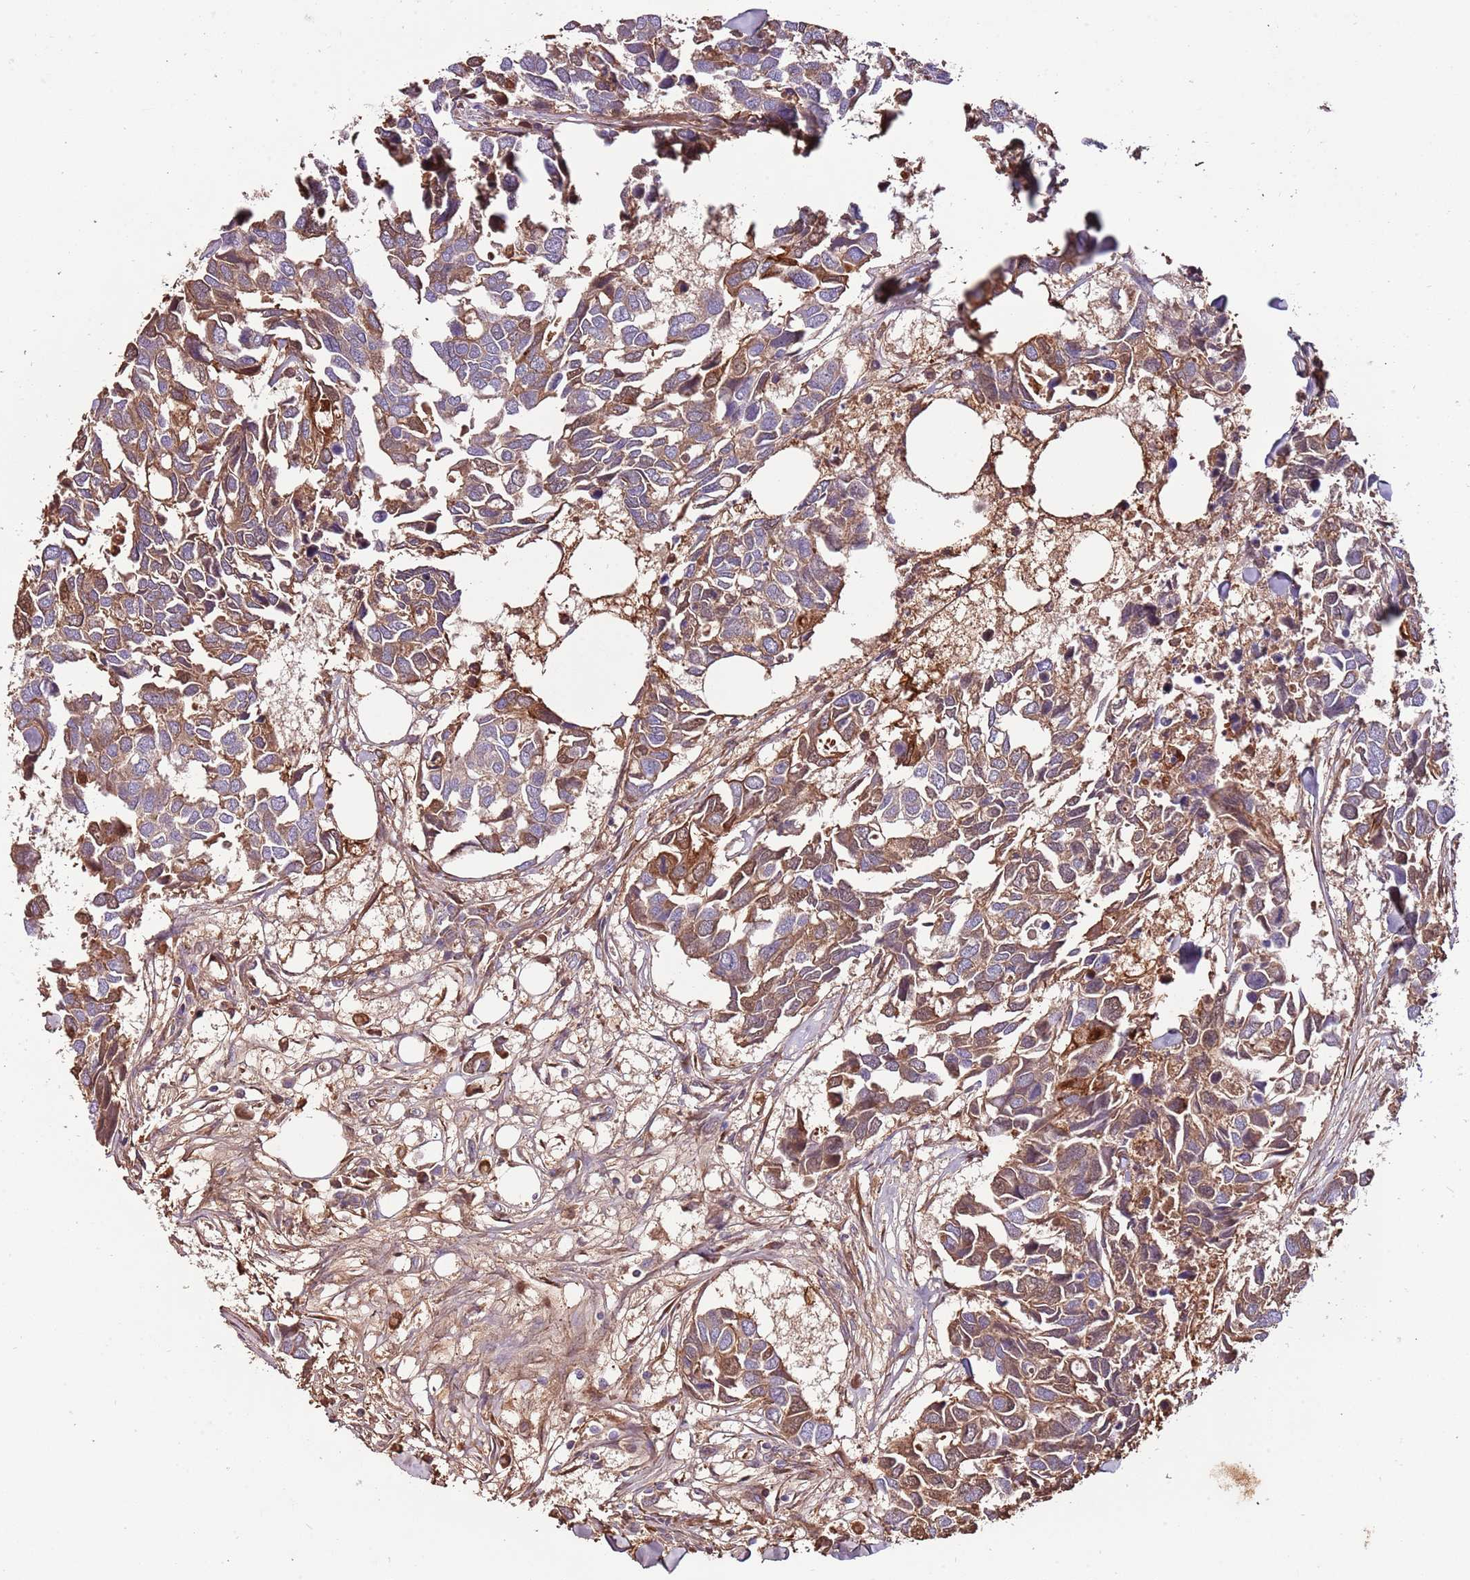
{"staining": {"intensity": "moderate", "quantity": ">75%", "location": "cytoplasmic/membranous"}, "tissue": "breast cancer", "cell_type": "Tumor cells", "image_type": "cancer", "snomed": [{"axis": "morphology", "description": "Duct carcinoma"}, {"axis": "topography", "description": "Breast"}], "caption": "This micrograph demonstrates breast infiltrating ductal carcinoma stained with immunohistochemistry to label a protein in brown. The cytoplasmic/membranous of tumor cells show moderate positivity for the protein. Nuclei are counter-stained blue.", "gene": "DENR", "patient": {"sex": "female", "age": 83}}